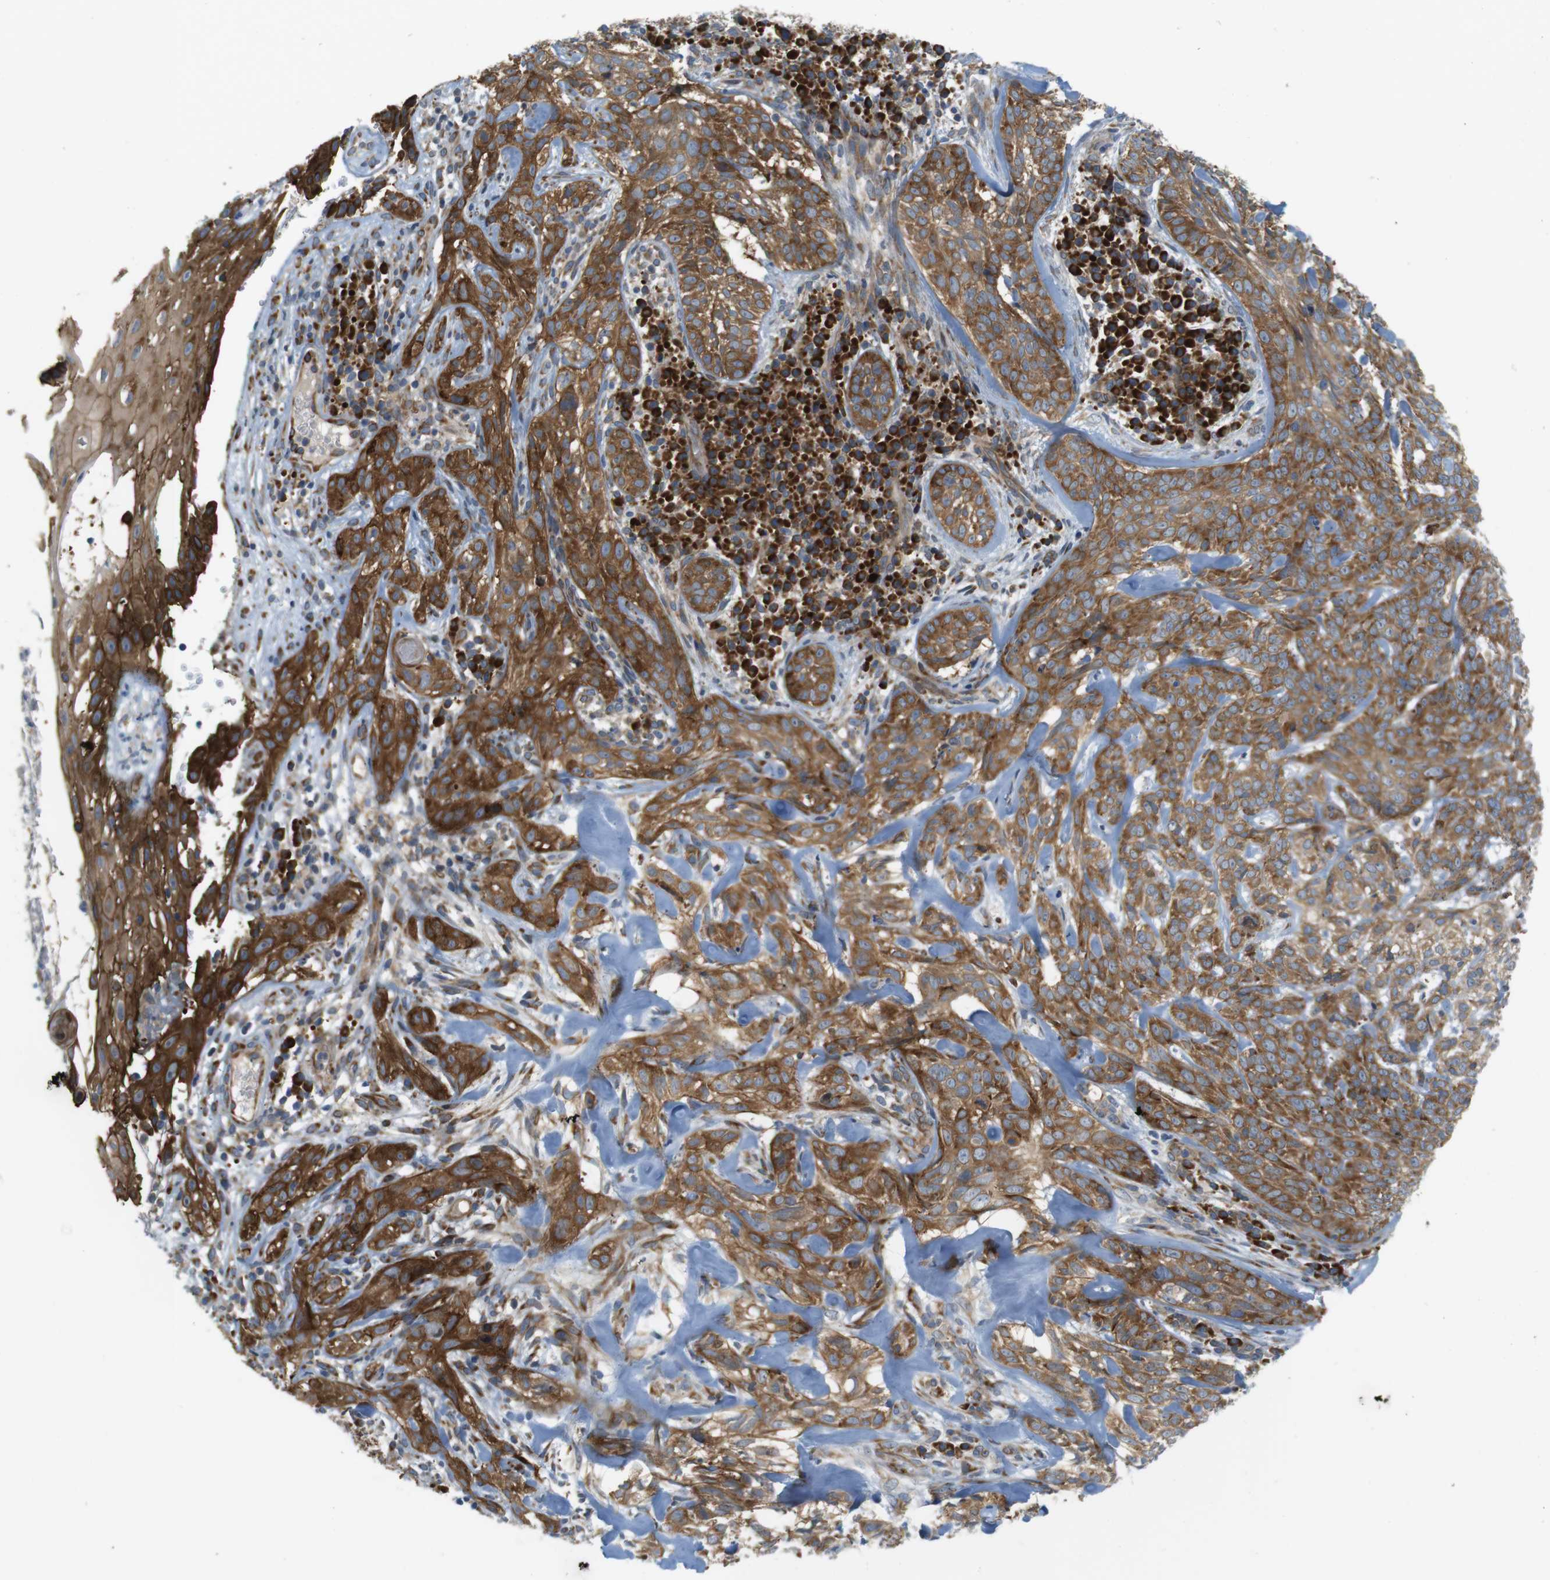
{"staining": {"intensity": "moderate", "quantity": ">75%", "location": "cytoplasmic/membranous"}, "tissue": "skin cancer", "cell_type": "Tumor cells", "image_type": "cancer", "snomed": [{"axis": "morphology", "description": "Basal cell carcinoma"}, {"axis": "topography", "description": "Skin"}], "caption": "Skin cancer (basal cell carcinoma) stained with a brown dye demonstrates moderate cytoplasmic/membranous positive staining in about >75% of tumor cells.", "gene": "GJC3", "patient": {"sex": "male", "age": 72}}